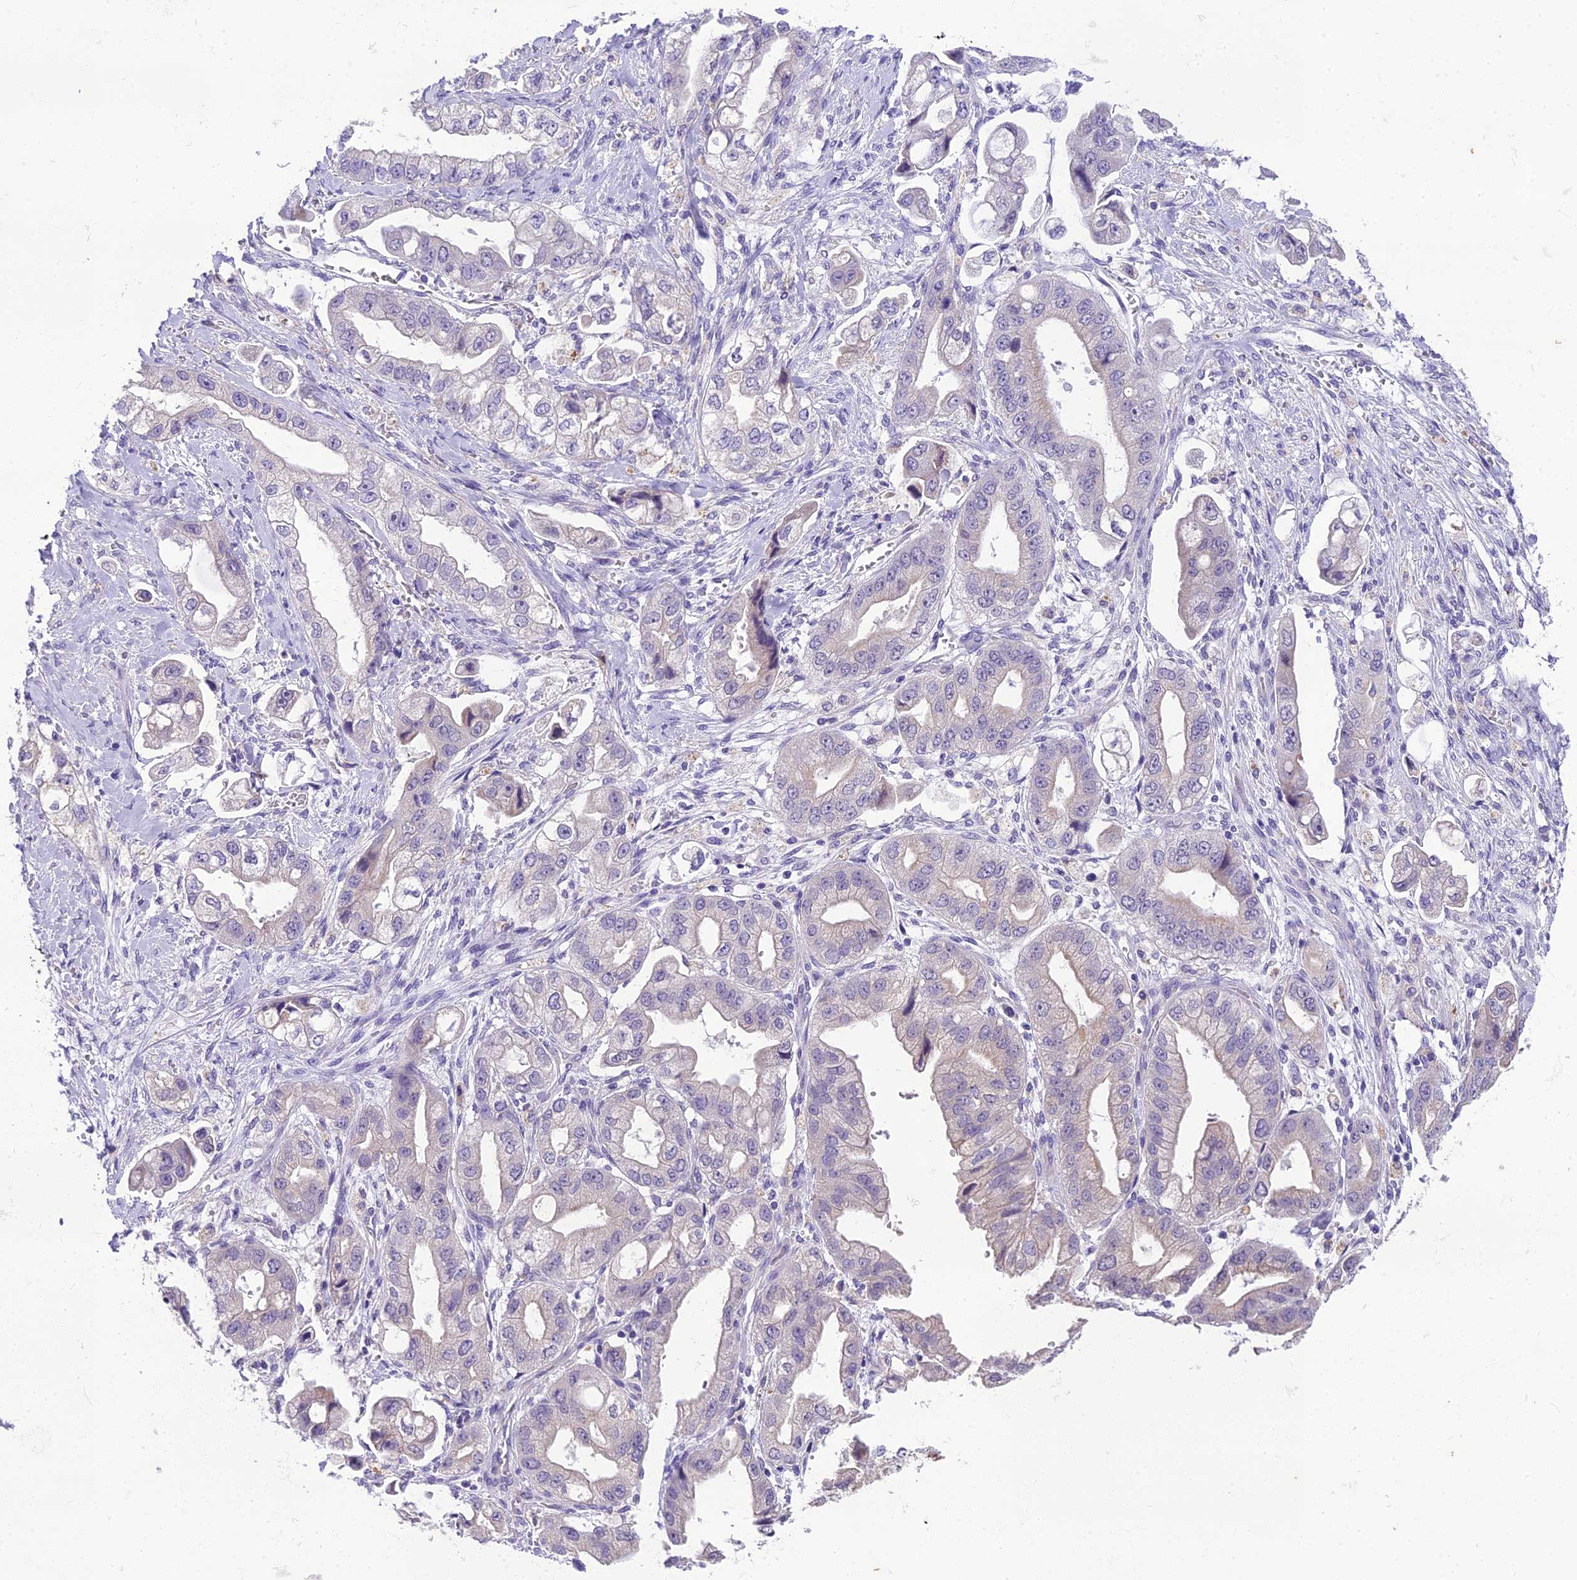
{"staining": {"intensity": "negative", "quantity": "none", "location": "none"}, "tissue": "stomach cancer", "cell_type": "Tumor cells", "image_type": "cancer", "snomed": [{"axis": "morphology", "description": "Adenocarcinoma, NOS"}, {"axis": "topography", "description": "Stomach"}], "caption": "High magnification brightfield microscopy of adenocarcinoma (stomach) stained with DAB (brown) and counterstained with hematoxylin (blue): tumor cells show no significant staining.", "gene": "MIIP", "patient": {"sex": "male", "age": 62}}